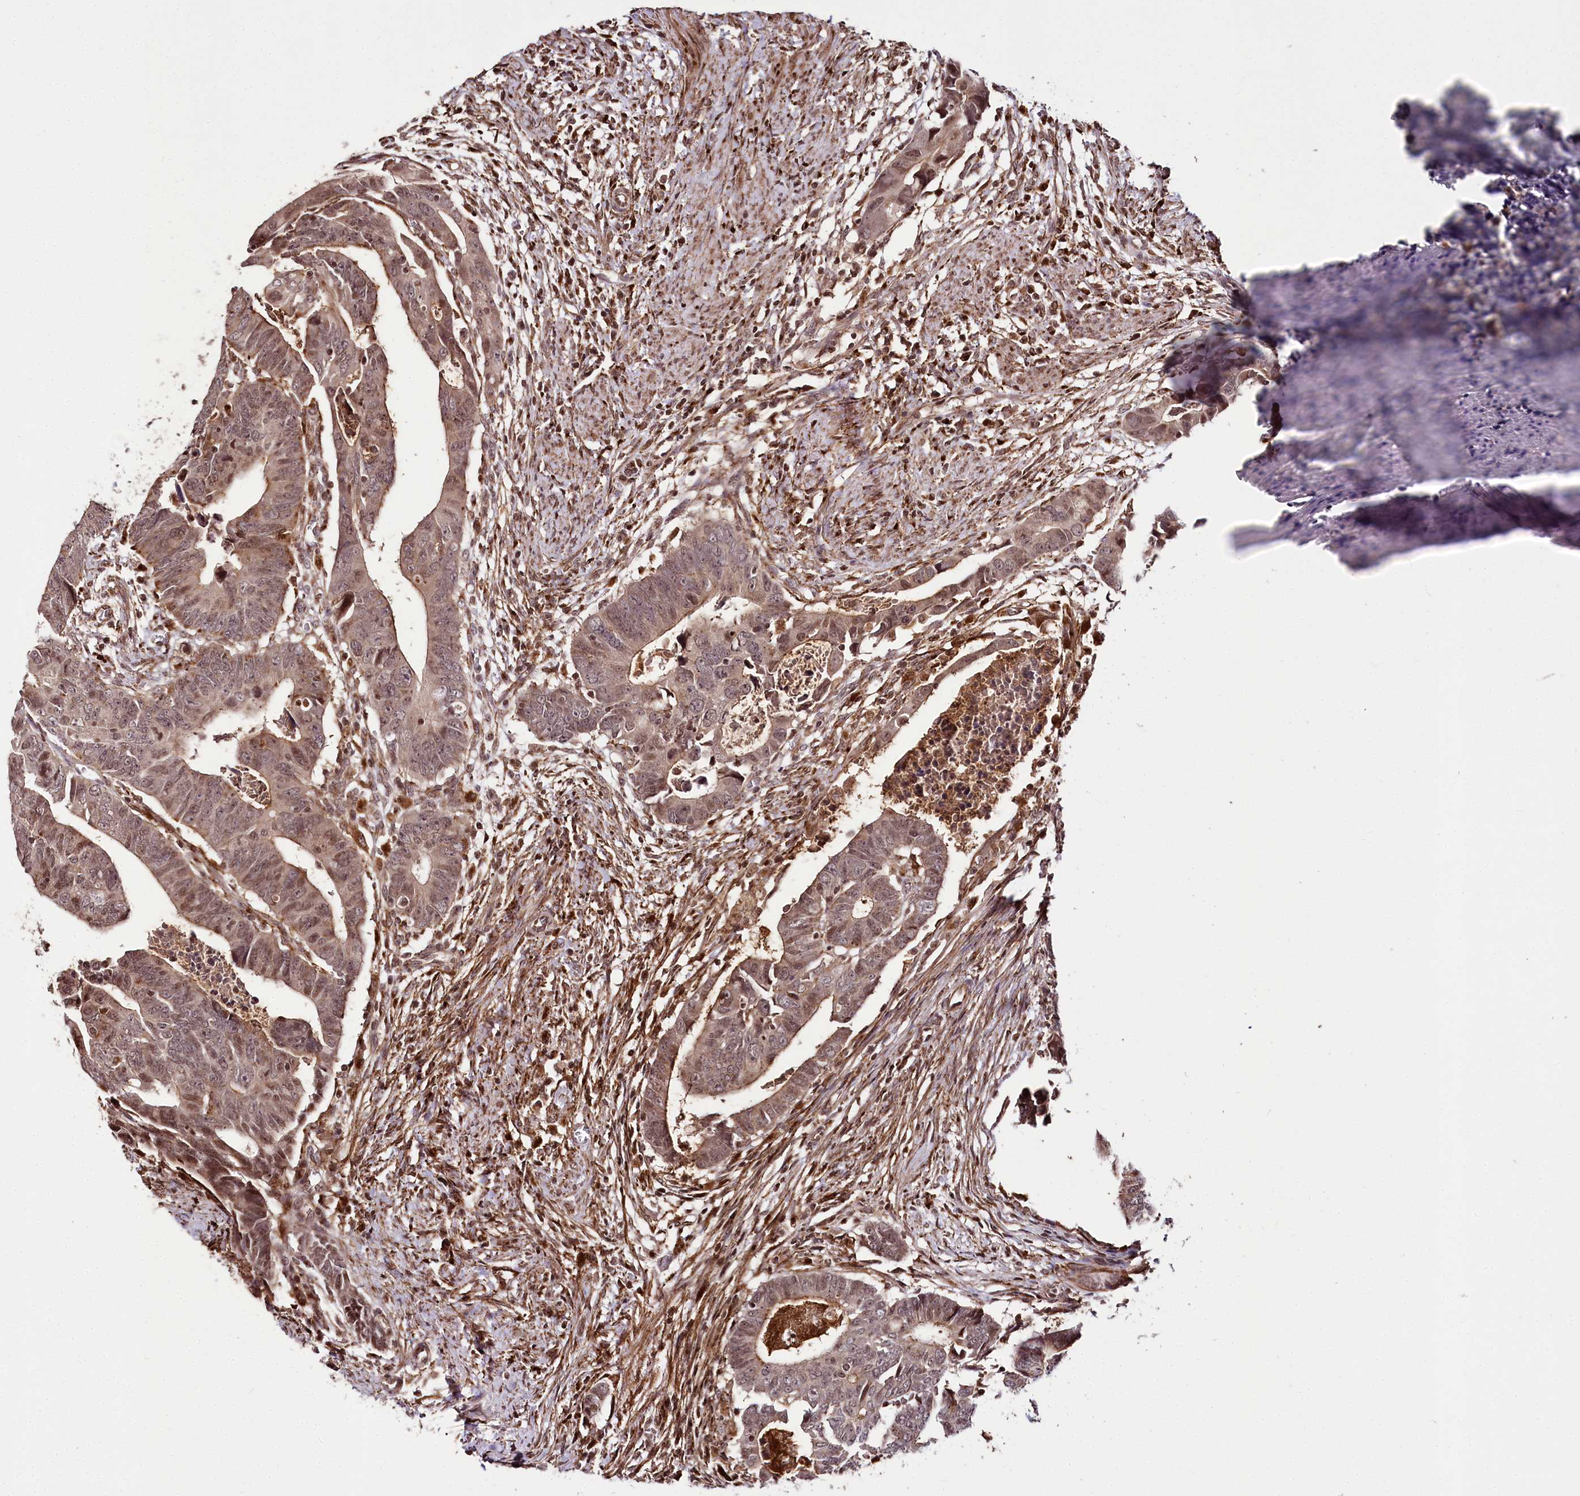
{"staining": {"intensity": "weak", "quantity": "25%-75%", "location": "cytoplasmic/membranous,nuclear"}, "tissue": "colorectal cancer", "cell_type": "Tumor cells", "image_type": "cancer", "snomed": [{"axis": "morphology", "description": "Adenocarcinoma, NOS"}, {"axis": "topography", "description": "Rectum"}], "caption": "This photomicrograph reveals immunohistochemistry staining of human adenocarcinoma (colorectal), with low weak cytoplasmic/membranous and nuclear staining in approximately 25%-75% of tumor cells.", "gene": "HOXC8", "patient": {"sex": "female", "age": 65}}